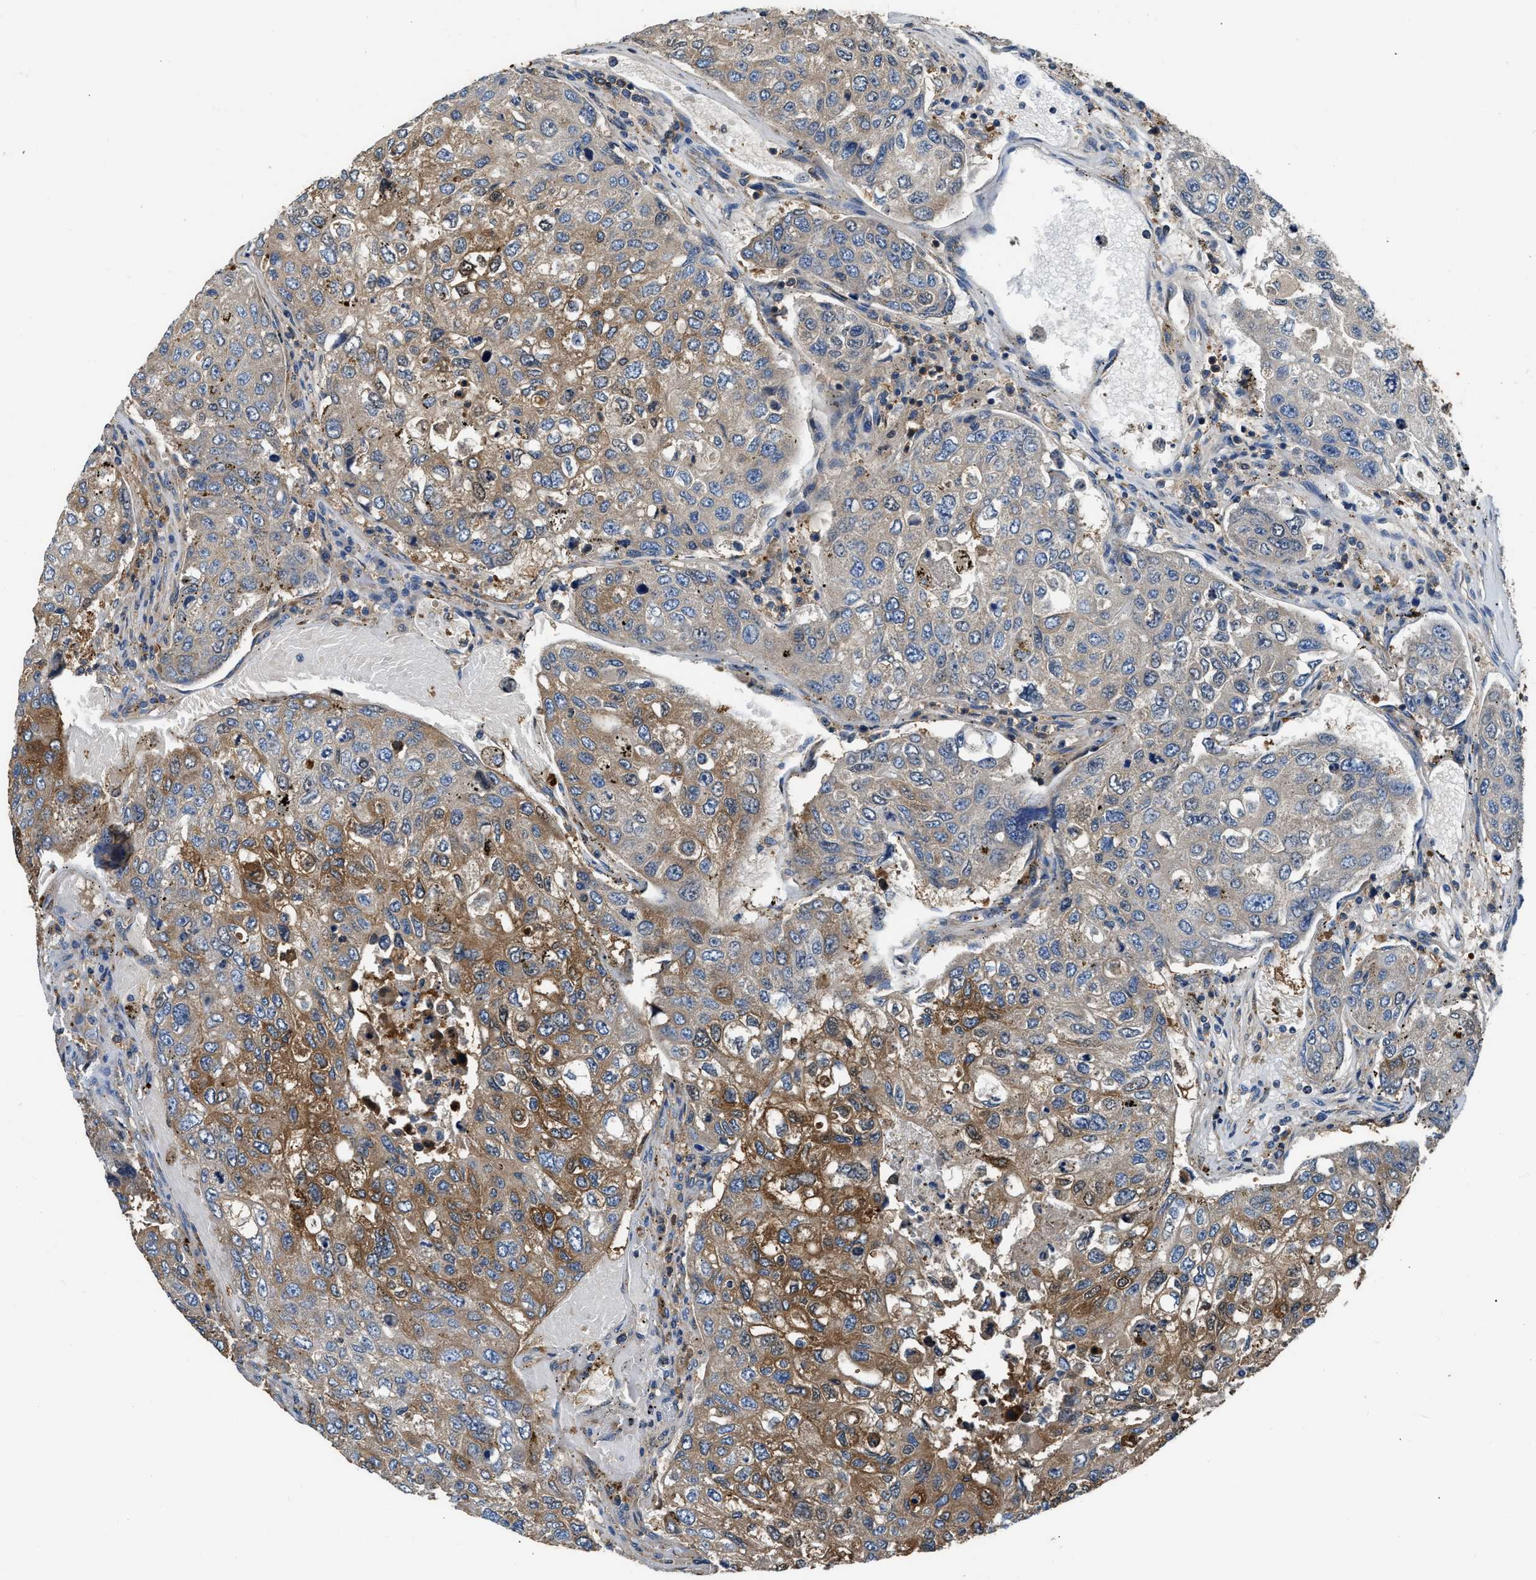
{"staining": {"intensity": "moderate", "quantity": ">75%", "location": "cytoplasmic/membranous"}, "tissue": "urothelial cancer", "cell_type": "Tumor cells", "image_type": "cancer", "snomed": [{"axis": "morphology", "description": "Urothelial carcinoma, High grade"}, {"axis": "topography", "description": "Lymph node"}, {"axis": "topography", "description": "Urinary bladder"}], "caption": "Immunohistochemical staining of human urothelial carcinoma (high-grade) reveals medium levels of moderate cytoplasmic/membranous expression in about >75% of tumor cells.", "gene": "PKM", "patient": {"sex": "male", "age": 51}}